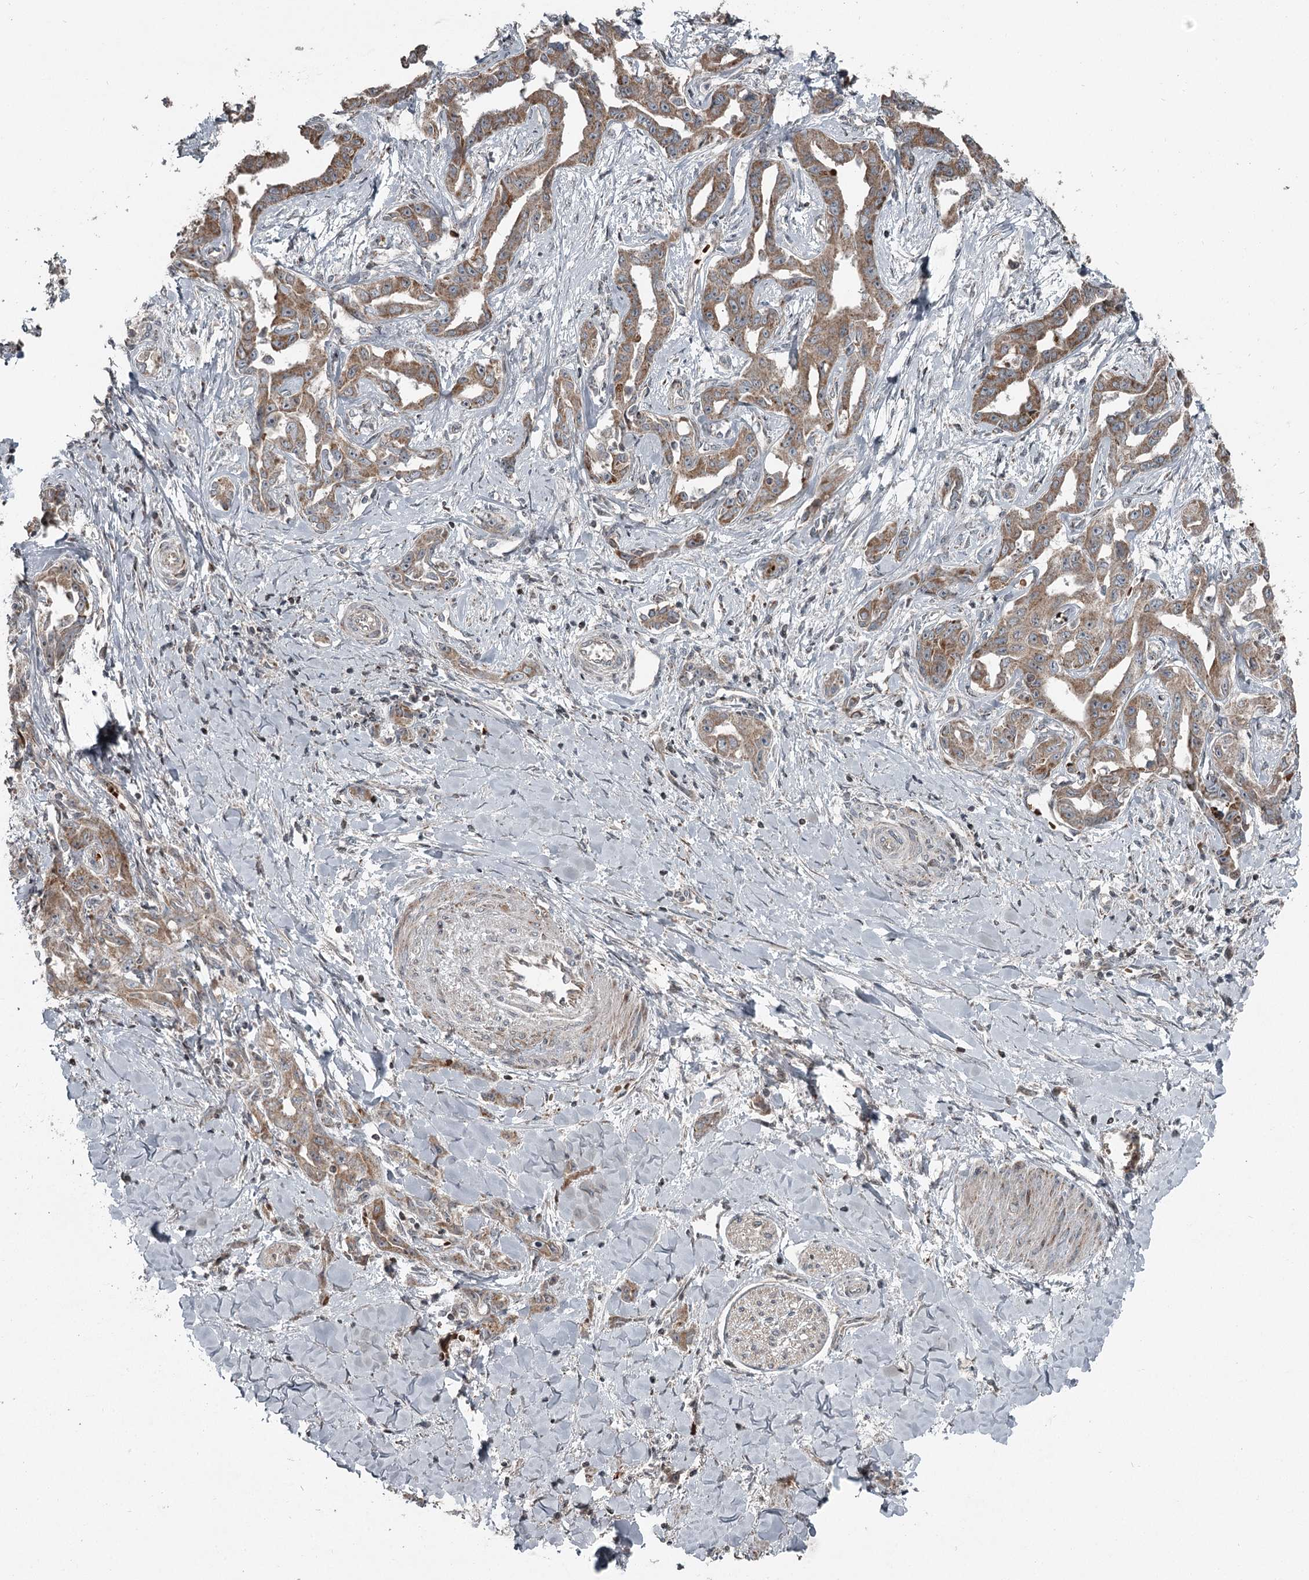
{"staining": {"intensity": "moderate", "quantity": ">75%", "location": "cytoplasmic/membranous"}, "tissue": "liver cancer", "cell_type": "Tumor cells", "image_type": "cancer", "snomed": [{"axis": "morphology", "description": "Cholangiocarcinoma"}, {"axis": "topography", "description": "Liver"}], "caption": "This image reveals immunohistochemistry (IHC) staining of human liver cancer (cholangiocarcinoma), with medium moderate cytoplasmic/membranous staining in about >75% of tumor cells.", "gene": "RASSF8", "patient": {"sex": "male", "age": 59}}